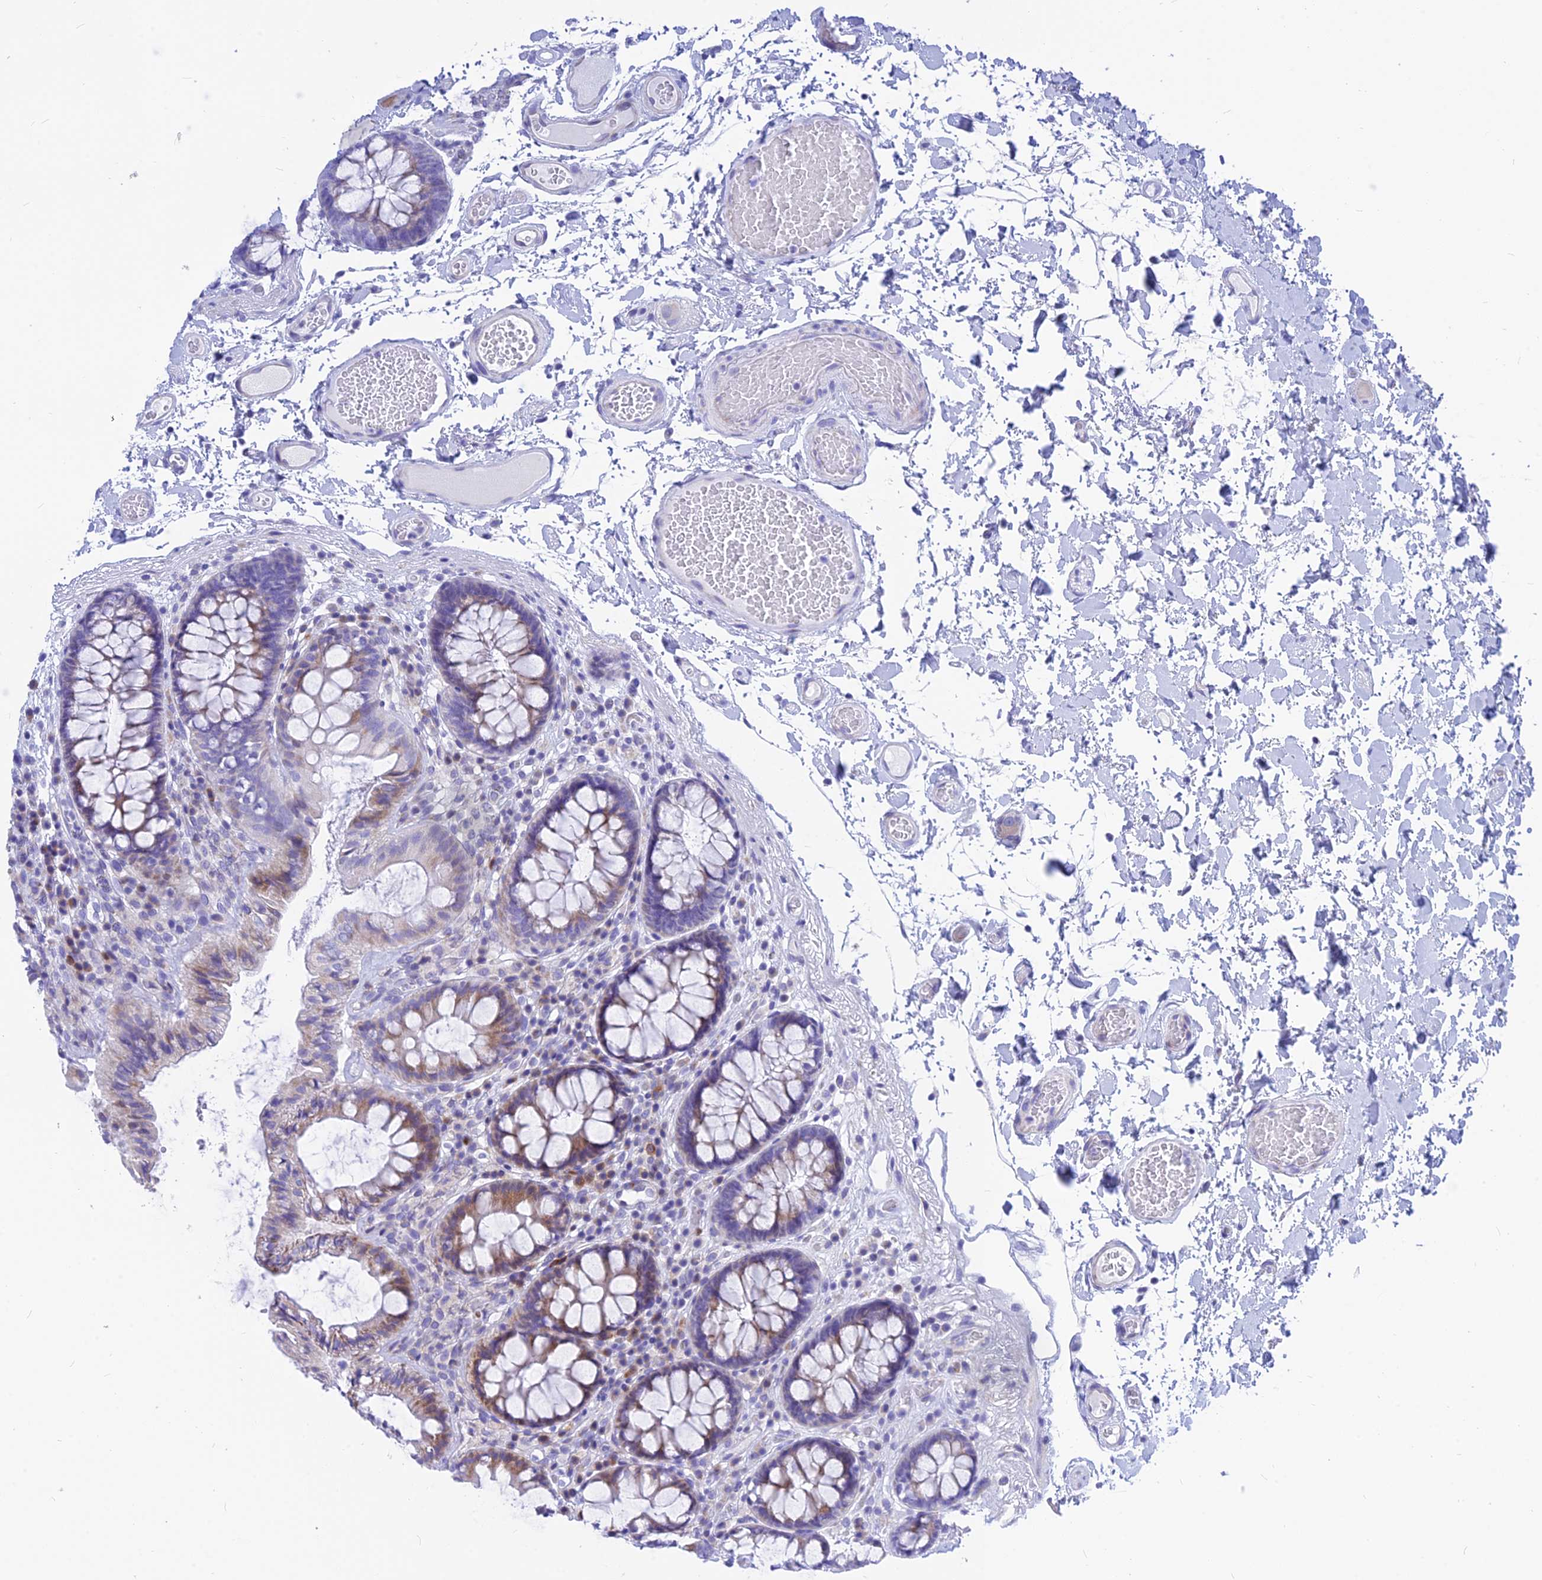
{"staining": {"intensity": "negative", "quantity": "none", "location": "none"}, "tissue": "colon", "cell_type": "Endothelial cells", "image_type": "normal", "snomed": [{"axis": "morphology", "description": "Normal tissue, NOS"}, {"axis": "topography", "description": "Colon"}], "caption": "The IHC image has no significant staining in endothelial cells of colon.", "gene": "CNOT6", "patient": {"sex": "male", "age": 84}}